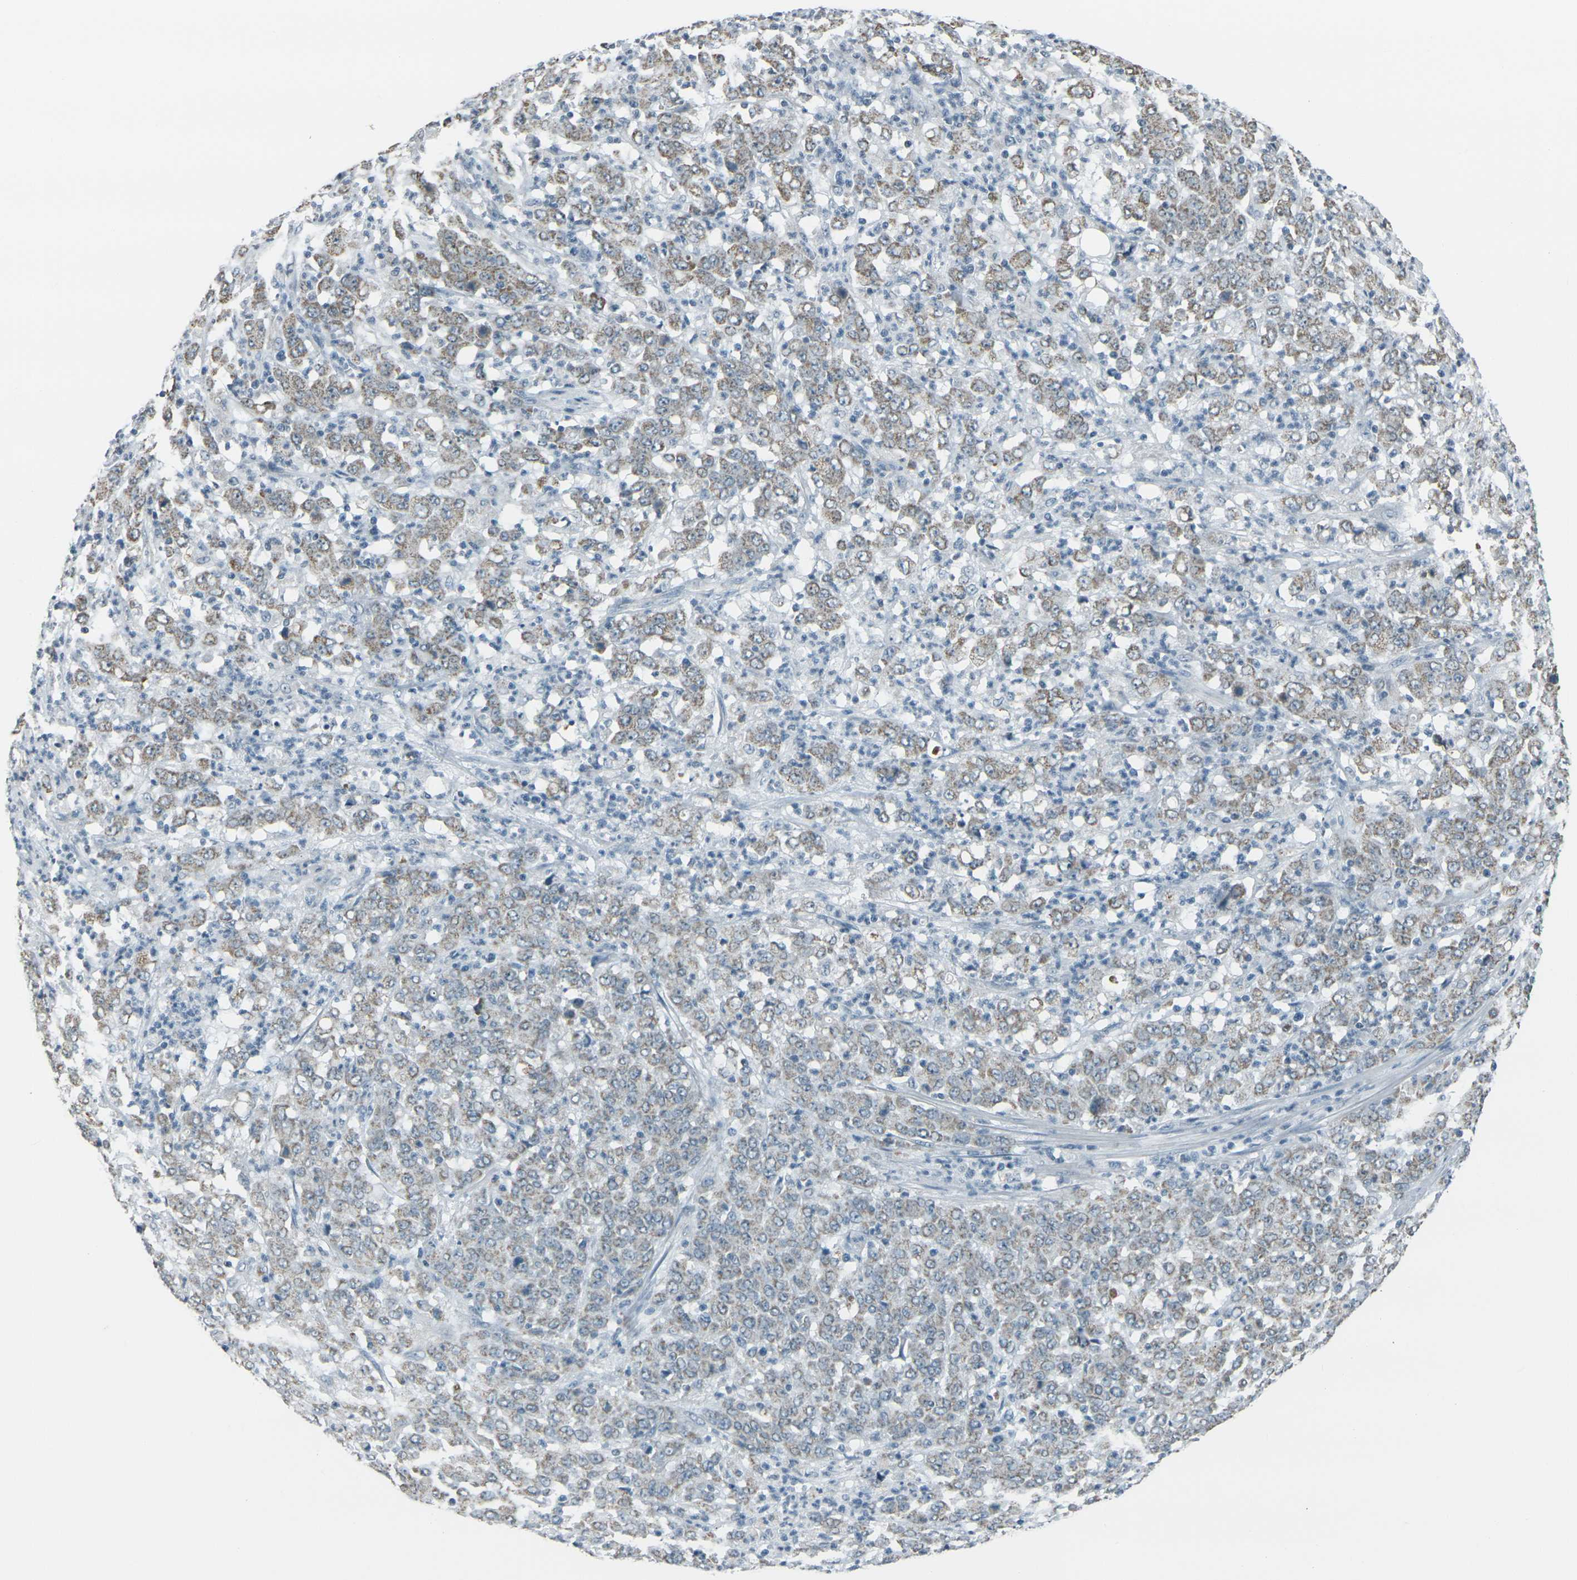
{"staining": {"intensity": "moderate", "quantity": "25%-75%", "location": "cytoplasmic/membranous"}, "tissue": "stomach cancer", "cell_type": "Tumor cells", "image_type": "cancer", "snomed": [{"axis": "morphology", "description": "Adenocarcinoma, NOS"}, {"axis": "topography", "description": "Stomach, lower"}], "caption": "IHC (DAB) staining of stomach cancer shows moderate cytoplasmic/membranous protein expression in approximately 25%-75% of tumor cells. (Brightfield microscopy of DAB IHC at high magnification).", "gene": "H2BC1", "patient": {"sex": "female", "age": 71}}